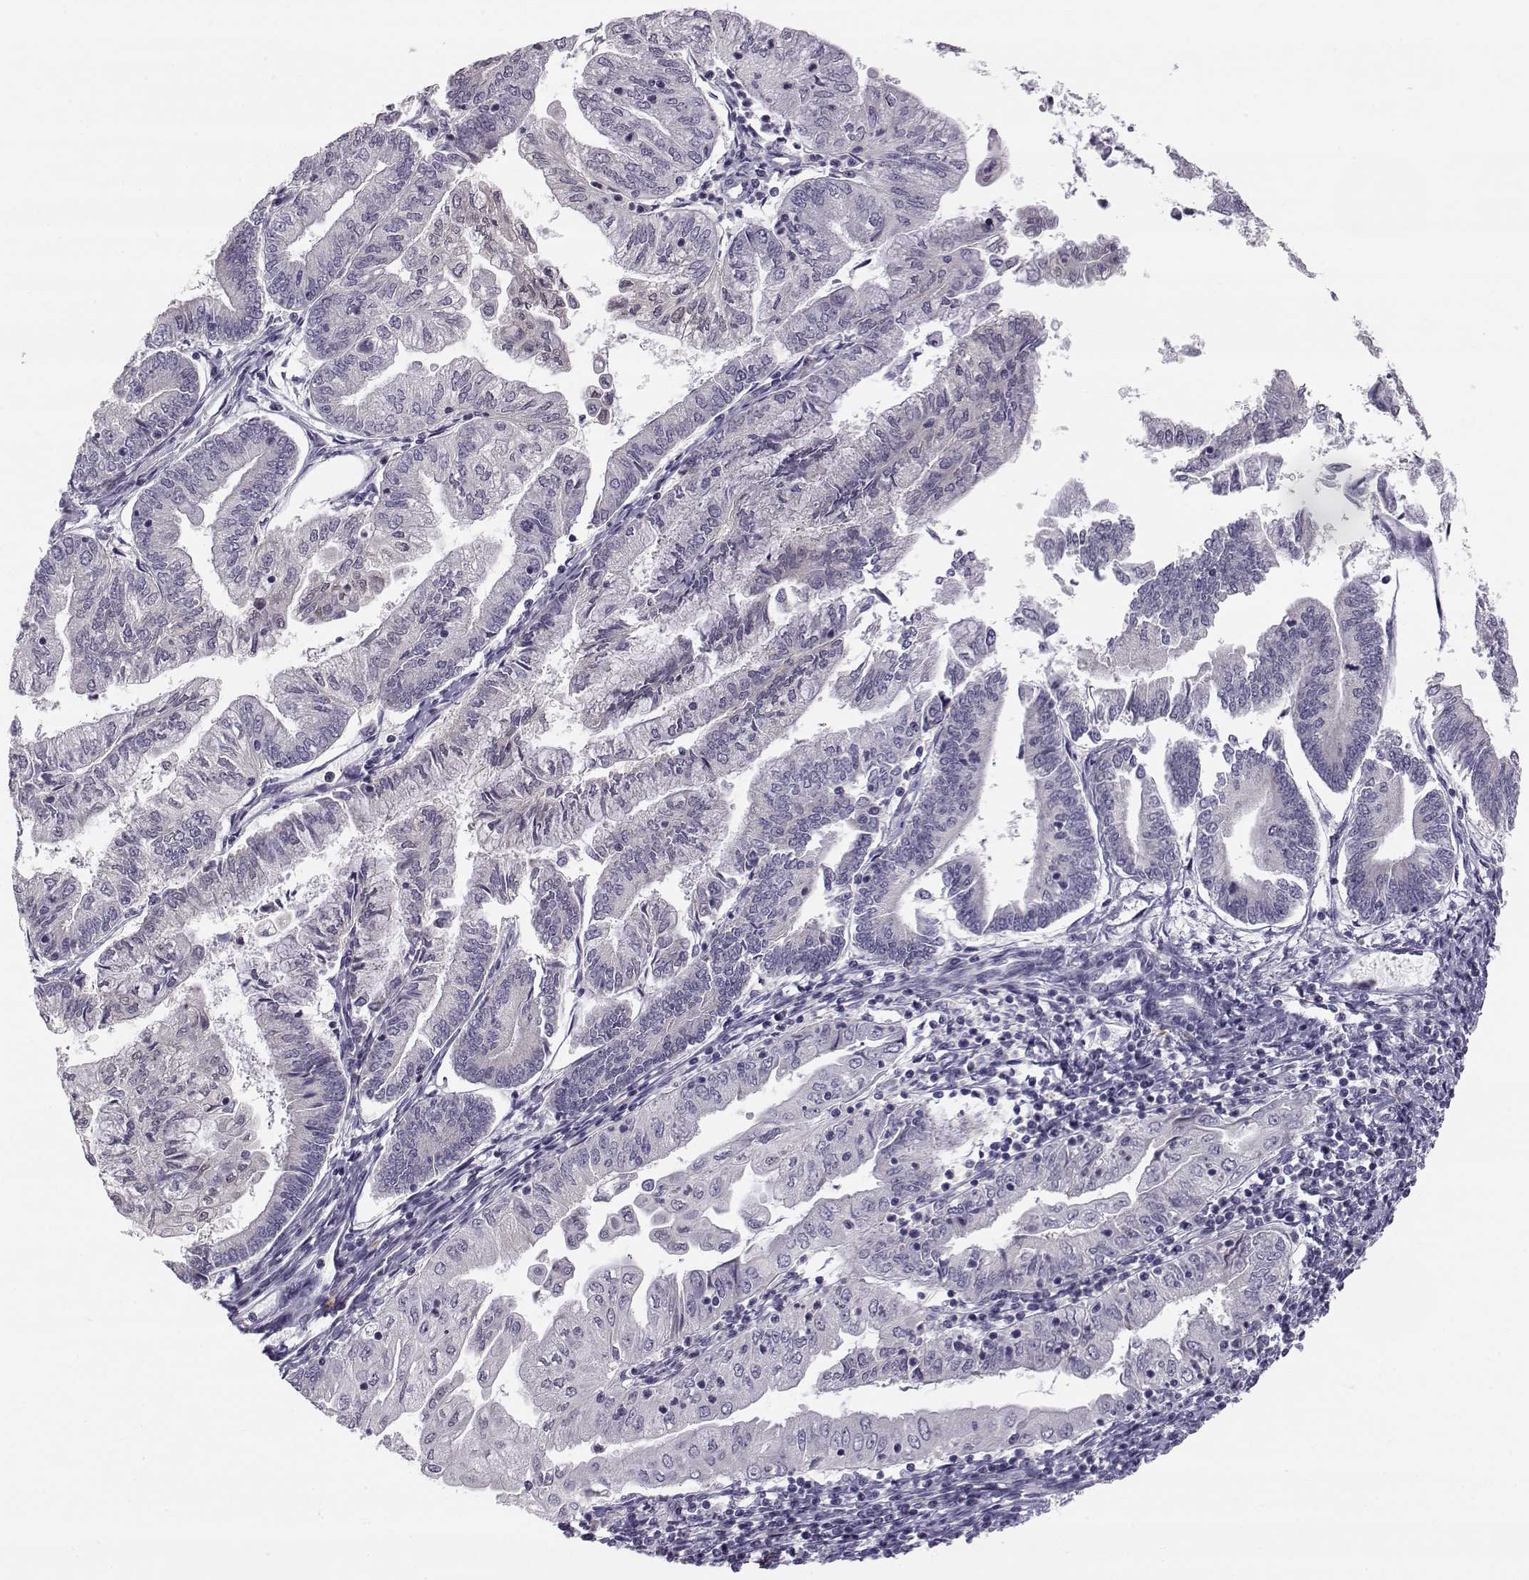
{"staining": {"intensity": "negative", "quantity": "none", "location": "none"}, "tissue": "endometrial cancer", "cell_type": "Tumor cells", "image_type": "cancer", "snomed": [{"axis": "morphology", "description": "Adenocarcinoma, NOS"}, {"axis": "topography", "description": "Endometrium"}], "caption": "Tumor cells are negative for protein expression in human adenocarcinoma (endometrial).", "gene": "ACSL6", "patient": {"sex": "female", "age": 55}}